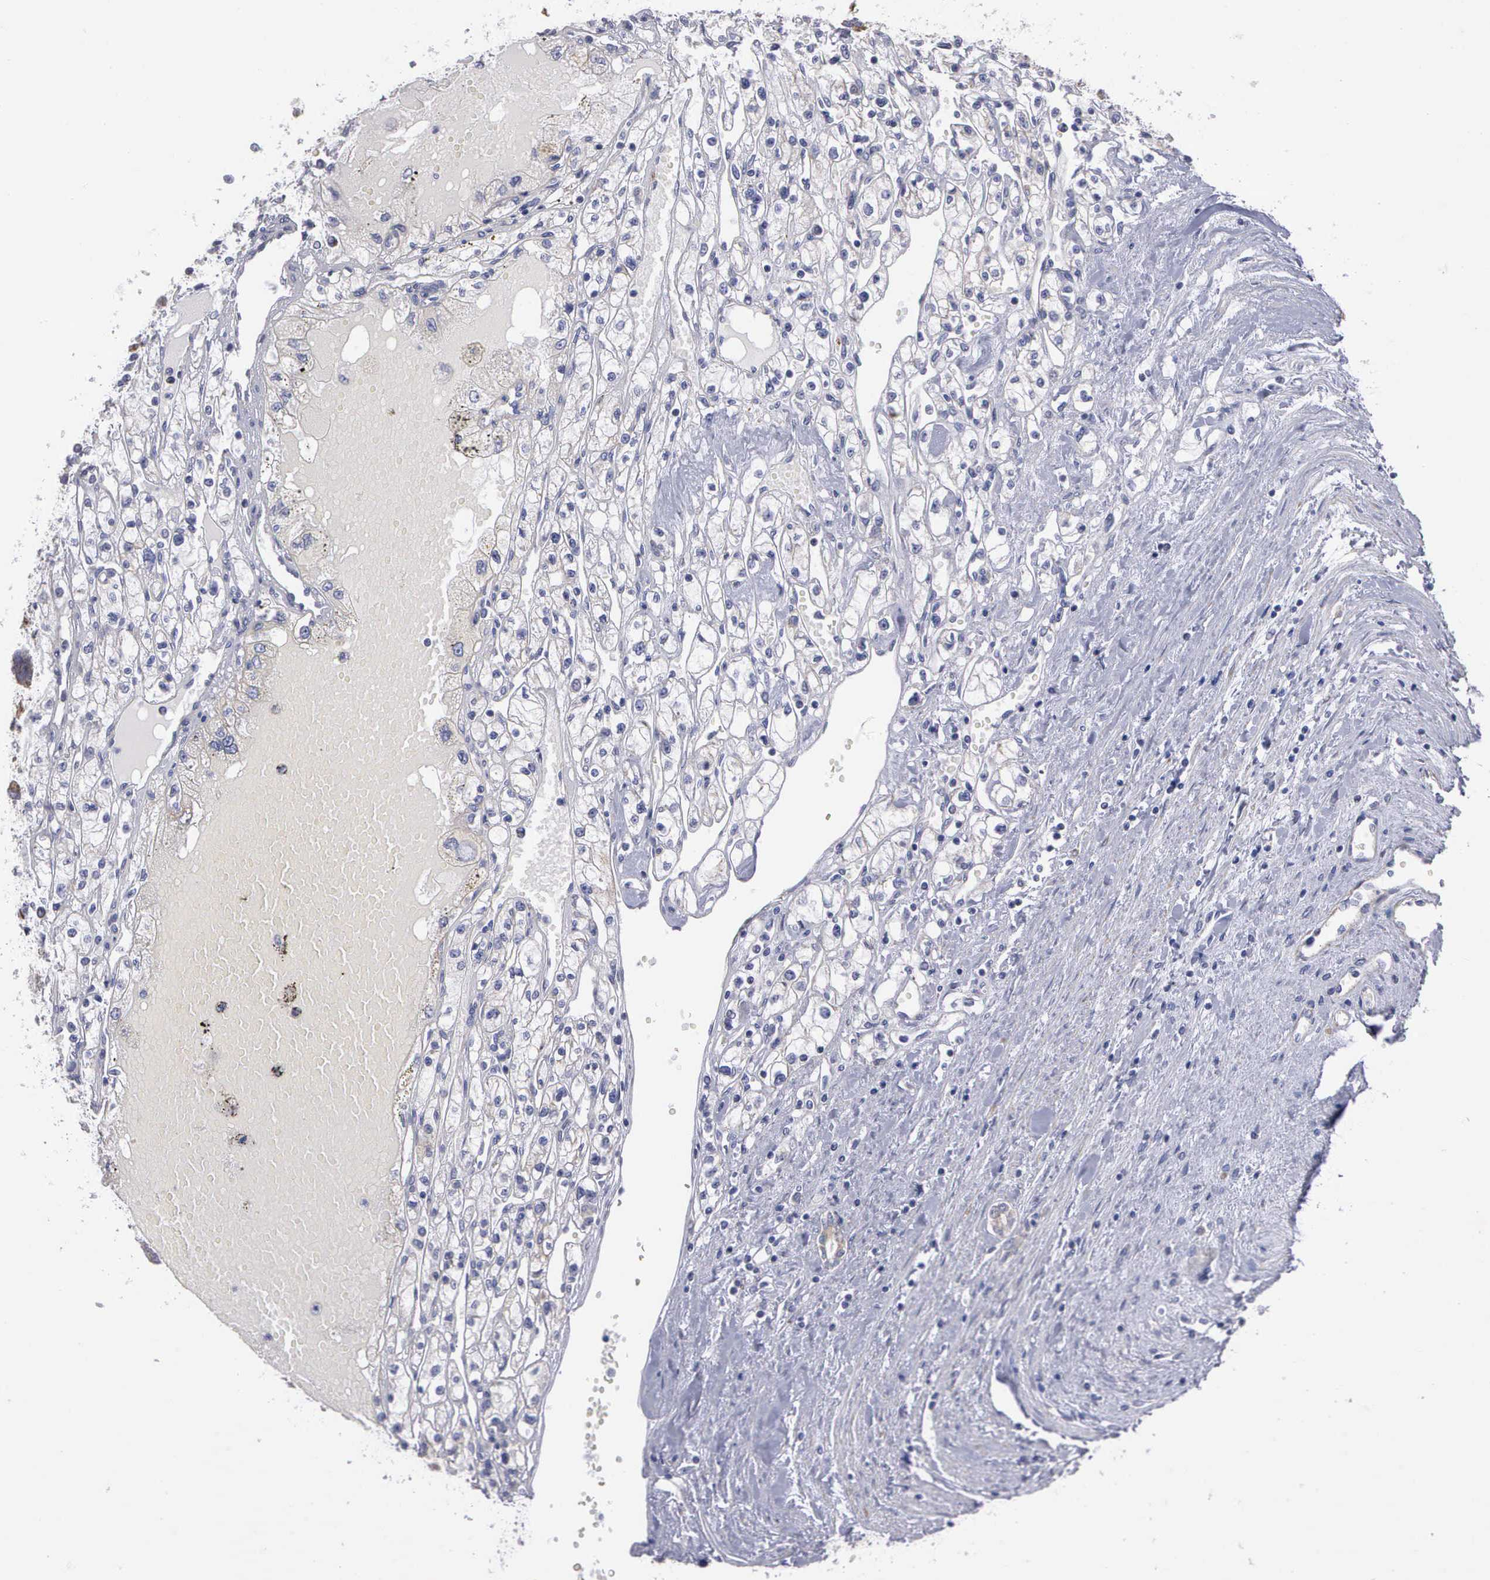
{"staining": {"intensity": "weak", "quantity": "<25%", "location": "cytoplasmic/membranous"}, "tissue": "renal cancer", "cell_type": "Tumor cells", "image_type": "cancer", "snomed": [{"axis": "morphology", "description": "Adenocarcinoma, NOS"}, {"axis": "topography", "description": "Kidney"}], "caption": "A high-resolution photomicrograph shows immunohistochemistry staining of renal cancer, which exhibits no significant expression in tumor cells.", "gene": "APOOL", "patient": {"sex": "male", "age": 56}}